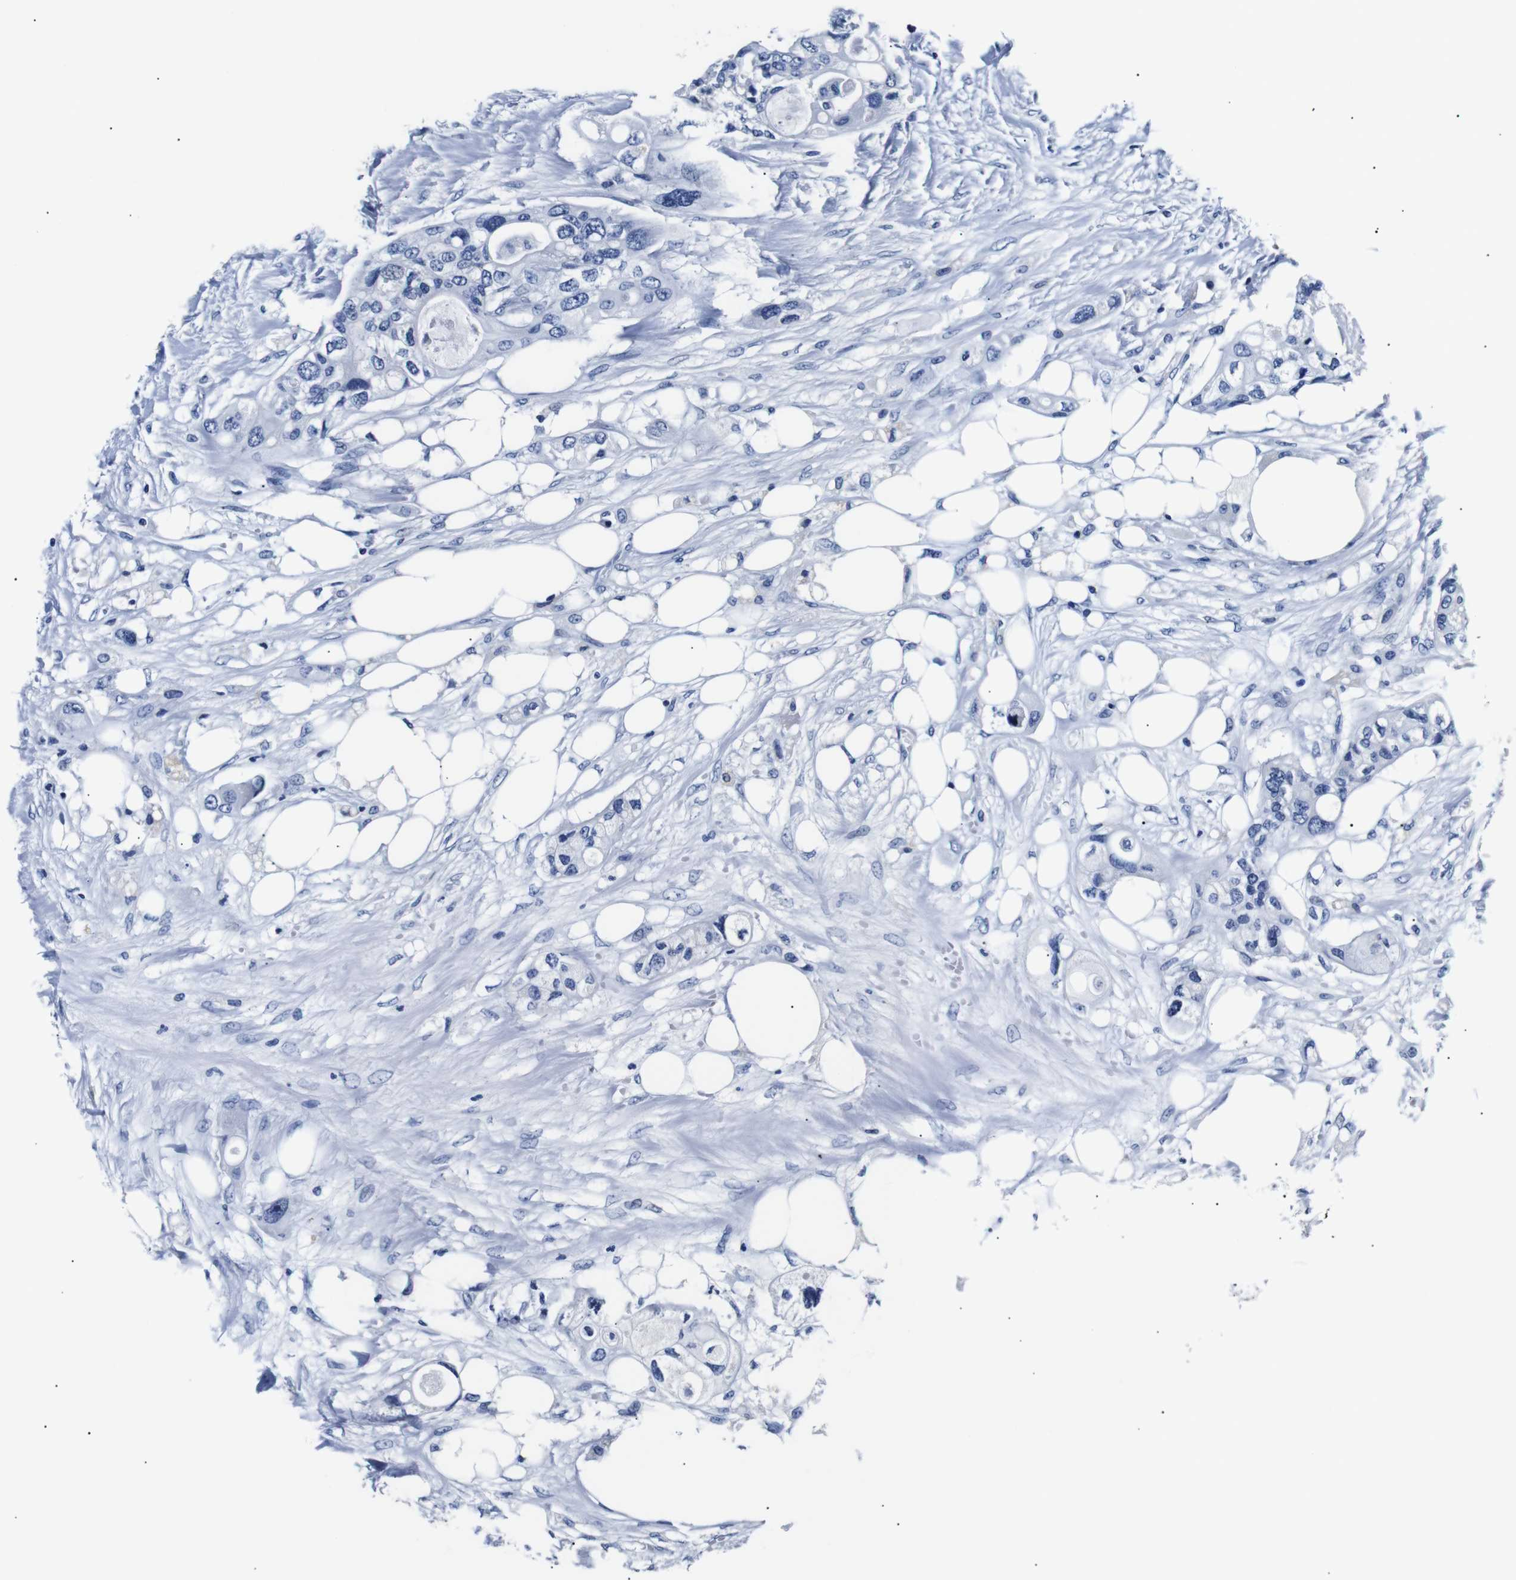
{"staining": {"intensity": "negative", "quantity": "none", "location": "none"}, "tissue": "colorectal cancer", "cell_type": "Tumor cells", "image_type": "cancer", "snomed": [{"axis": "morphology", "description": "Adenocarcinoma, NOS"}, {"axis": "topography", "description": "Colon"}], "caption": "Tumor cells are negative for brown protein staining in colorectal cancer. (DAB (3,3'-diaminobenzidine) immunohistochemistry with hematoxylin counter stain).", "gene": "GAP43", "patient": {"sex": "female", "age": 57}}